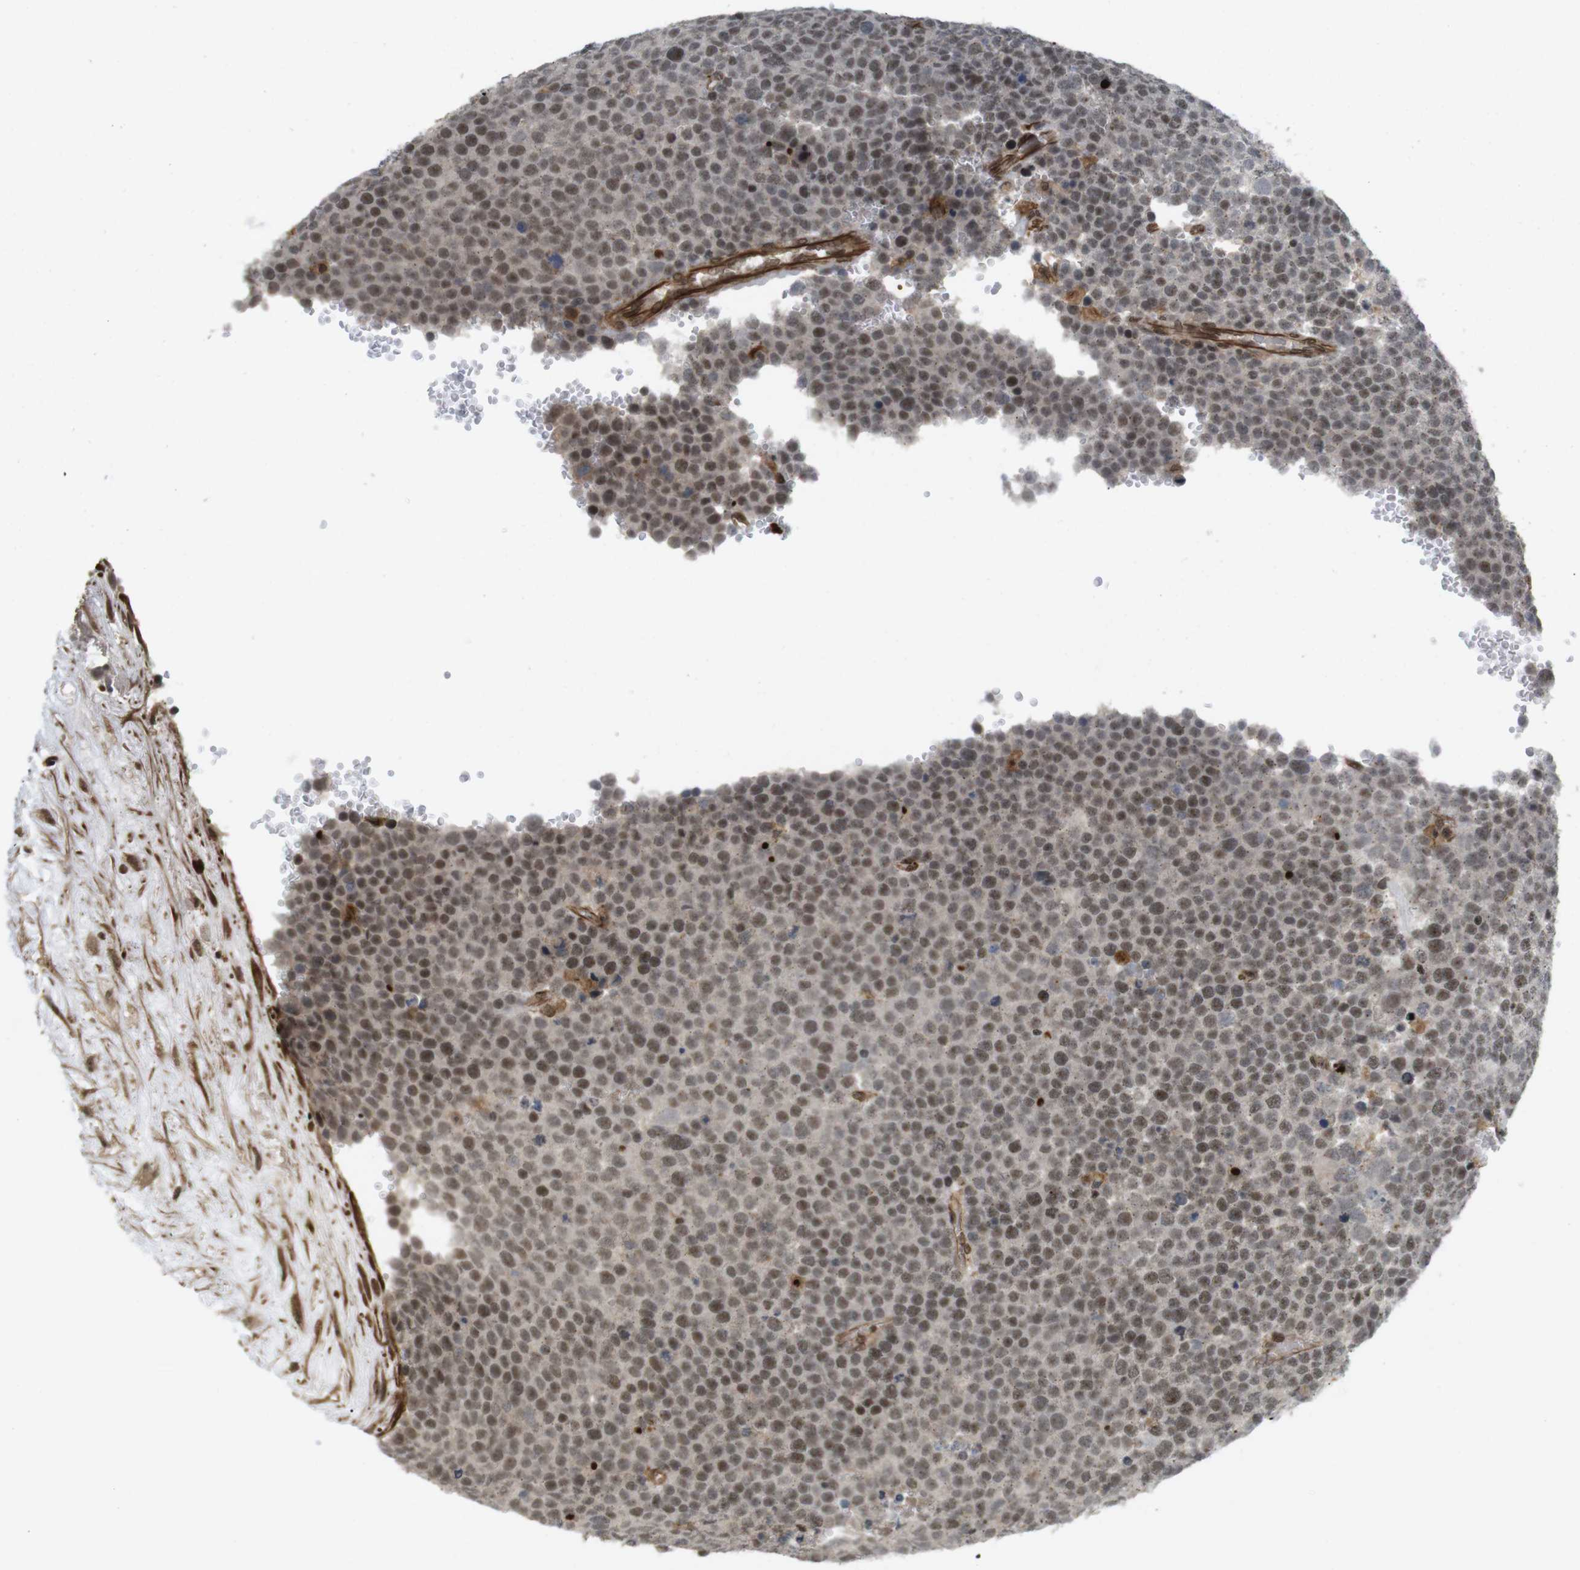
{"staining": {"intensity": "moderate", "quantity": ">75%", "location": "nuclear"}, "tissue": "testis cancer", "cell_type": "Tumor cells", "image_type": "cancer", "snomed": [{"axis": "morphology", "description": "Seminoma, NOS"}, {"axis": "topography", "description": "Testis"}], "caption": "A photomicrograph of testis seminoma stained for a protein exhibits moderate nuclear brown staining in tumor cells.", "gene": "SP2", "patient": {"sex": "male", "age": 71}}